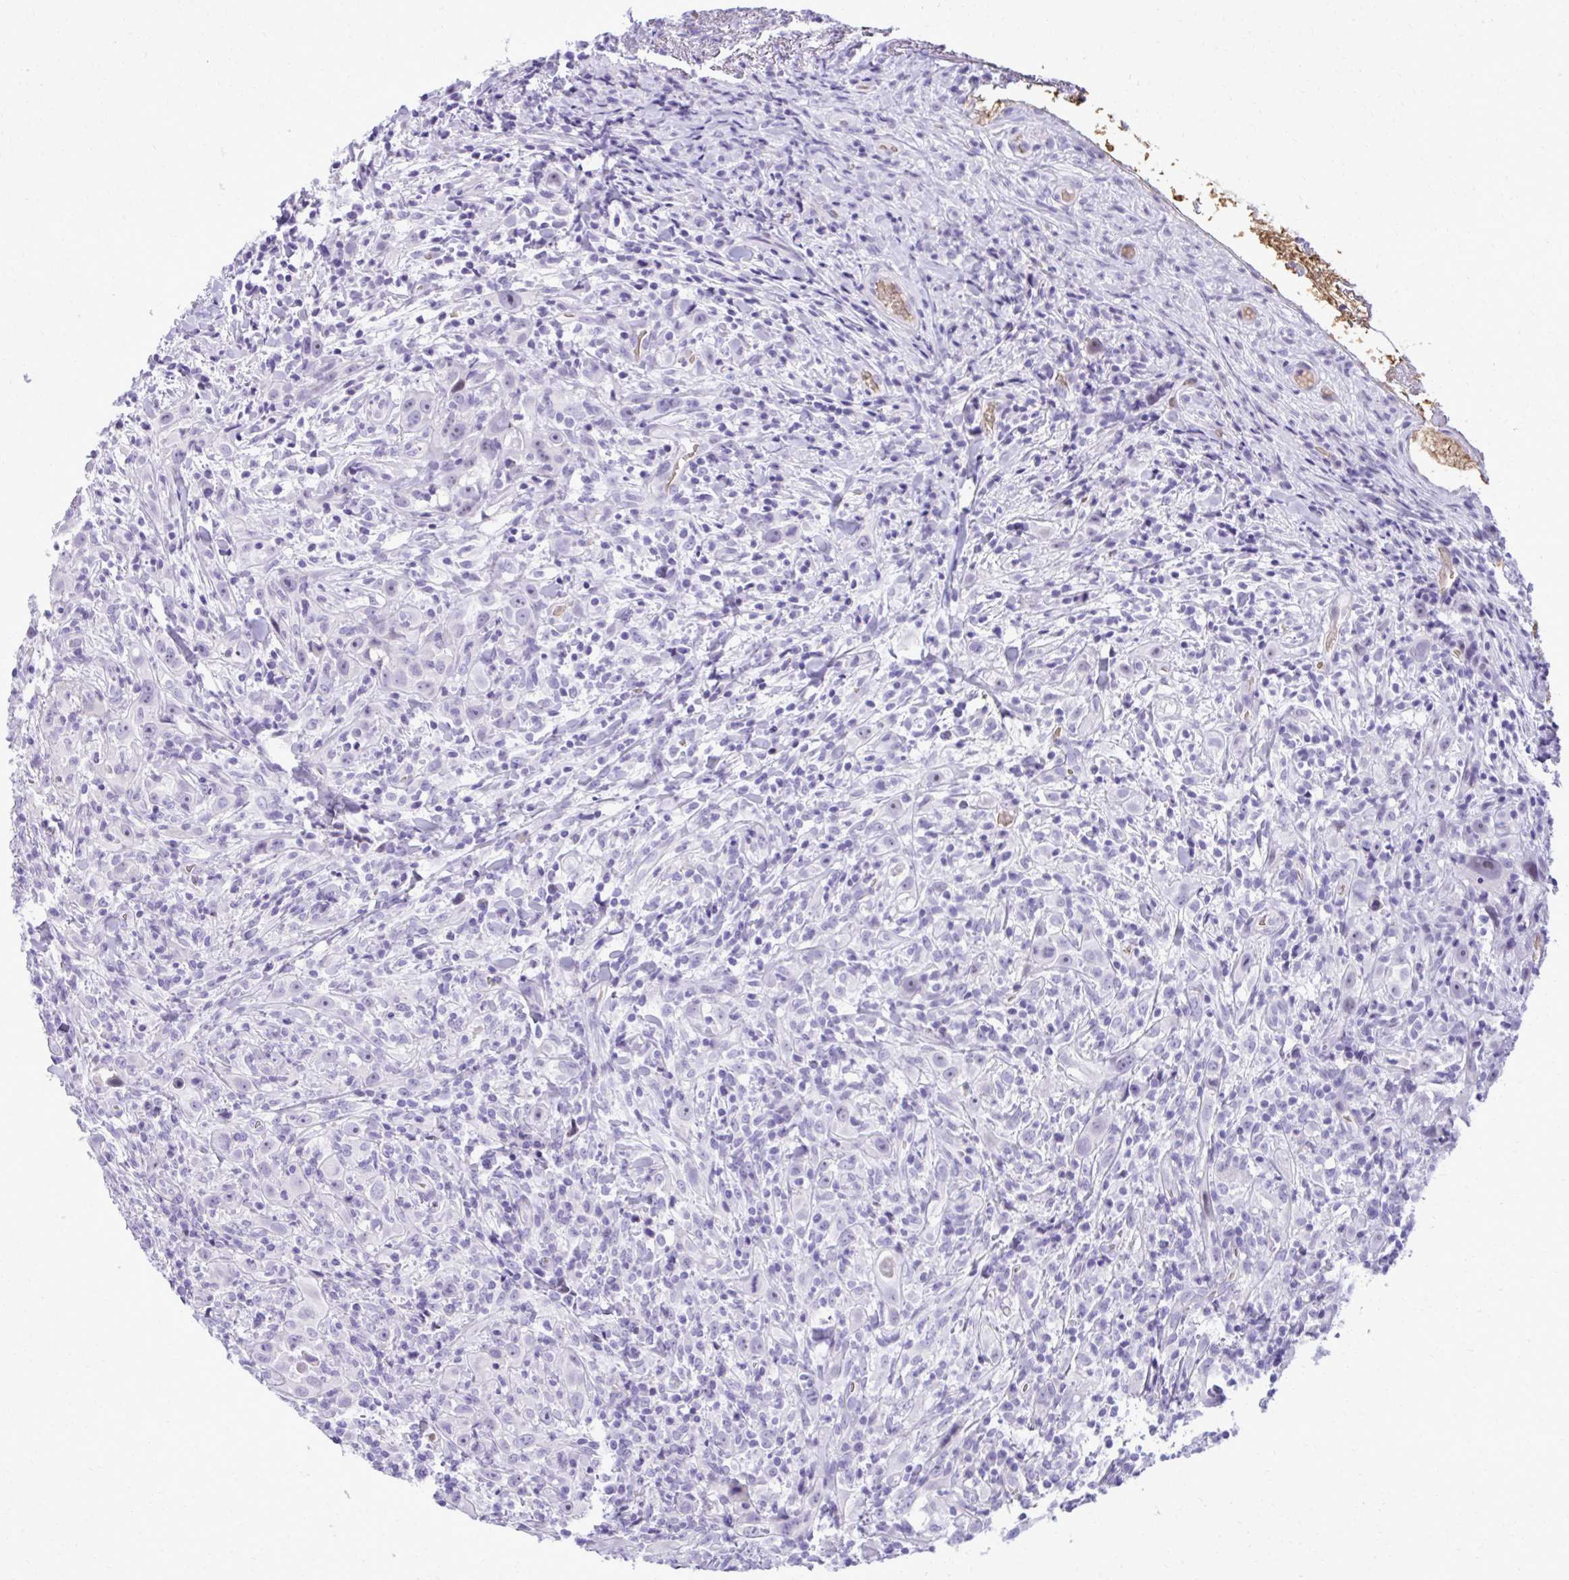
{"staining": {"intensity": "negative", "quantity": "none", "location": "none"}, "tissue": "head and neck cancer", "cell_type": "Tumor cells", "image_type": "cancer", "snomed": [{"axis": "morphology", "description": "Squamous cell carcinoma, NOS"}, {"axis": "topography", "description": "Head-Neck"}], "caption": "Tumor cells show no significant expression in head and neck cancer. (DAB (3,3'-diaminobenzidine) IHC, high magnification).", "gene": "PITPNM3", "patient": {"sex": "female", "age": 95}}